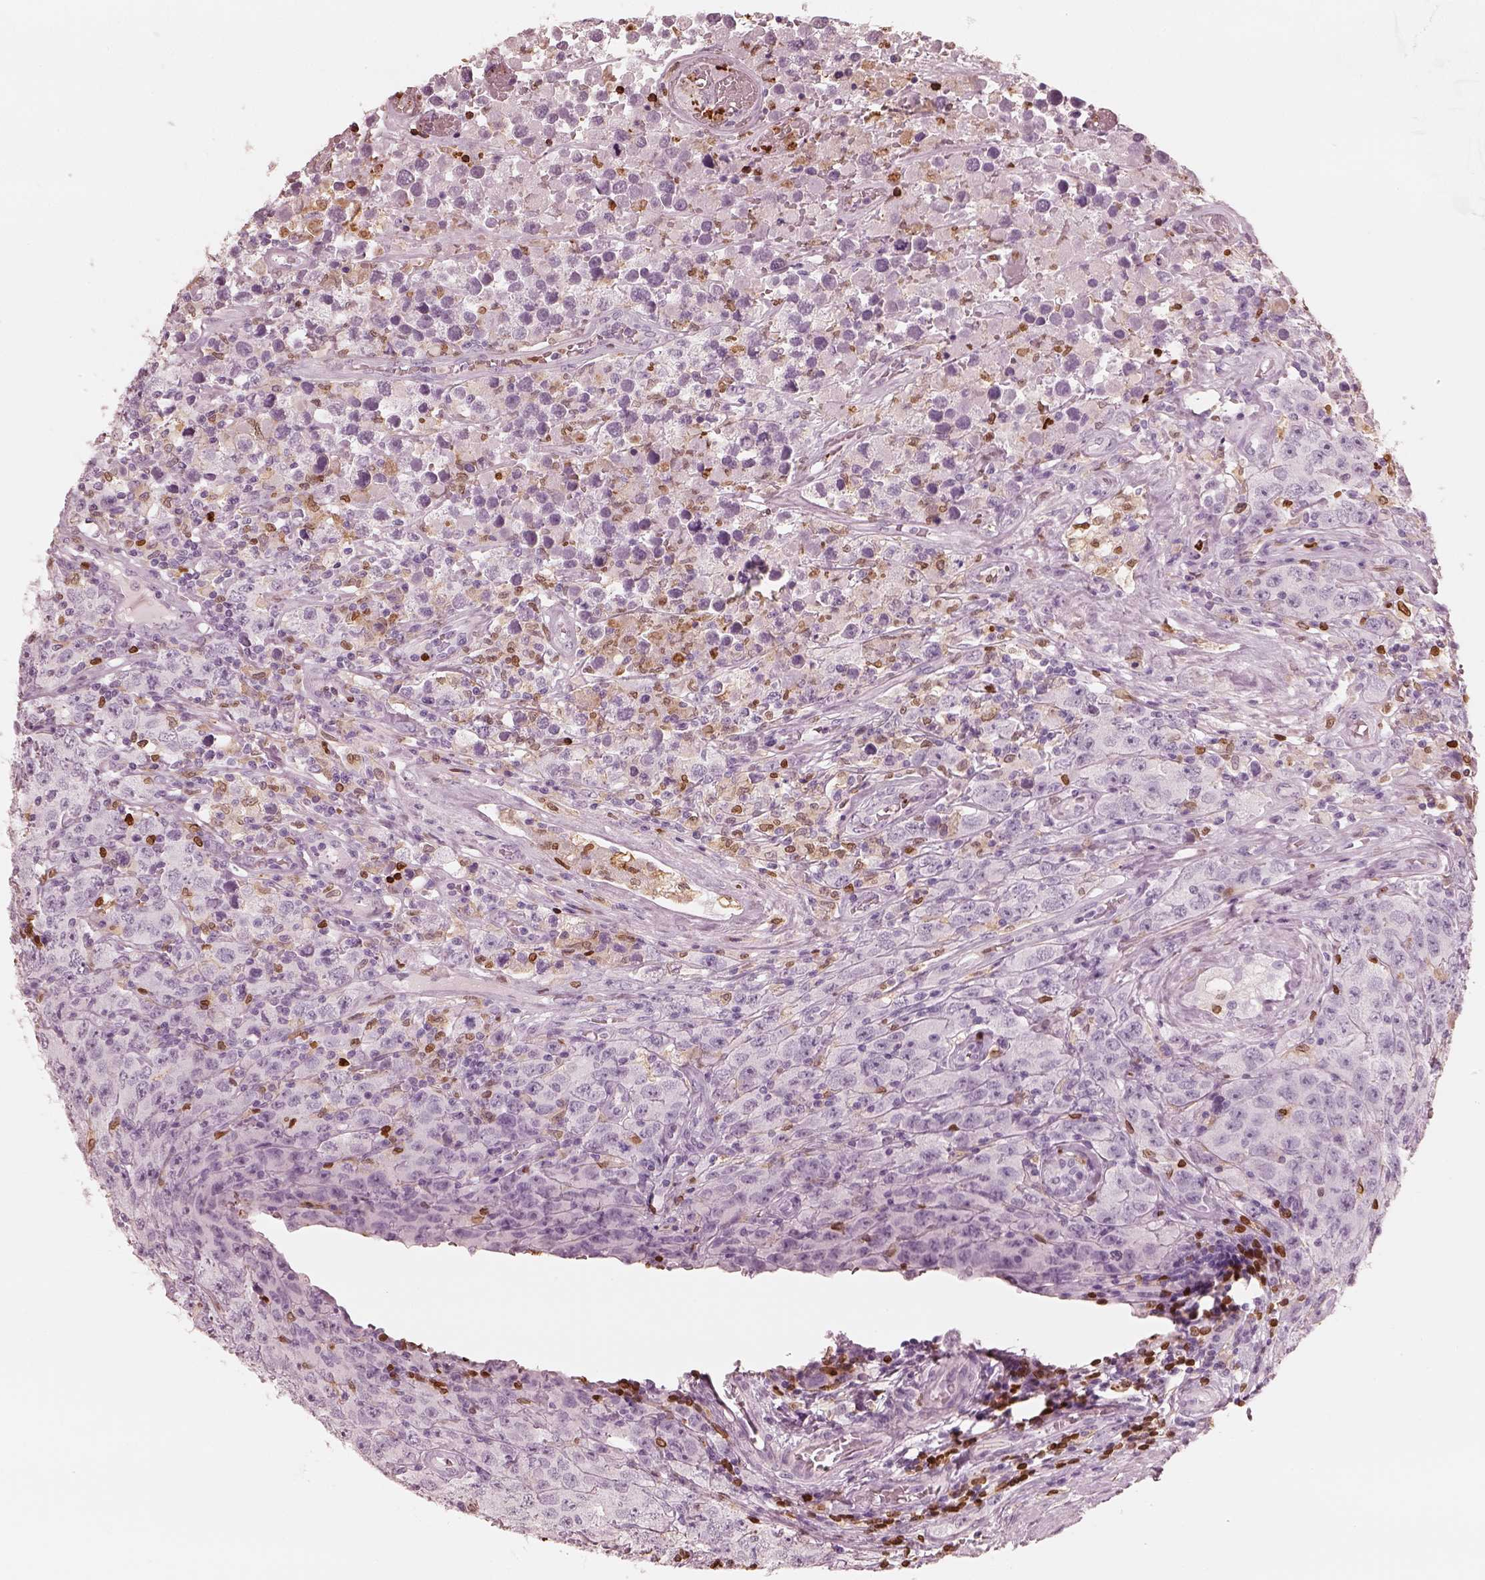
{"staining": {"intensity": "negative", "quantity": "none", "location": "none"}, "tissue": "testis cancer", "cell_type": "Tumor cells", "image_type": "cancer", "snomed": [{"axis": "morphology", "description": "Seminoma, NOS"}, {"axis": "topography", "description": "Testis"}], "caption": "Tumor cells show no significant protein expression in seminoma (testis). The staining is performed using DAB brown chromogen with nuclei counter-stained in using hematoxylin.", "gene": "ALOX5", "patient": {"sex": "male", "age": 52}}